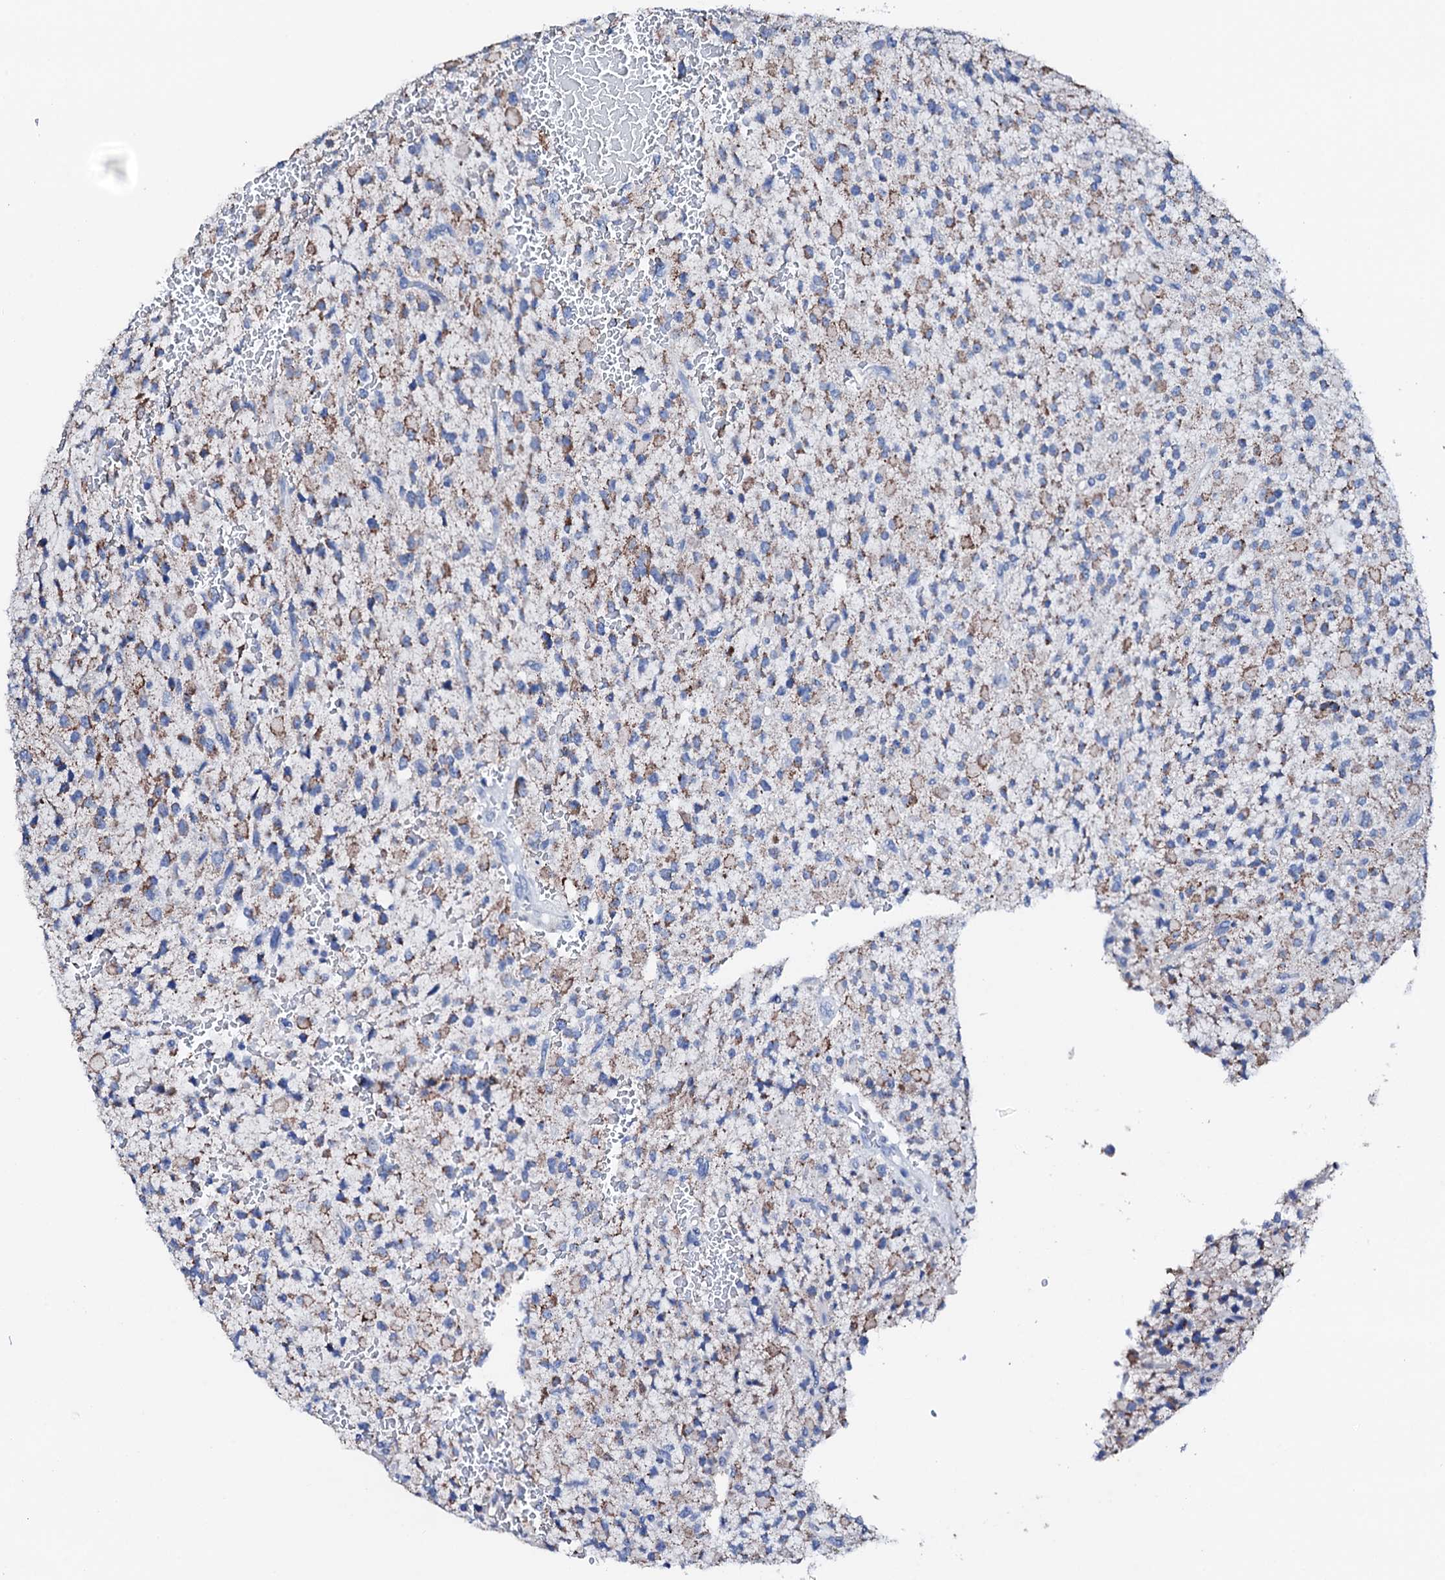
{"staining": {"intensity": "negative", "quantity": "none", "location": "none"}, "tissue": "glioma", "cell_type": "Tumor cells", "image_type": "cancer", "snomed": [{"axis": "morphology", "description": "Glioma, malignant, High grade"}, {"axis": "topography", "description": "Brain"}], "caption": "This is an immunohistochemistry (IHC) micrograph of malignant glioma (high-grade). There is no positivity in tumor cells.", "gene": "NRIP2", "patient": {"sex": "male", "age": 34}}